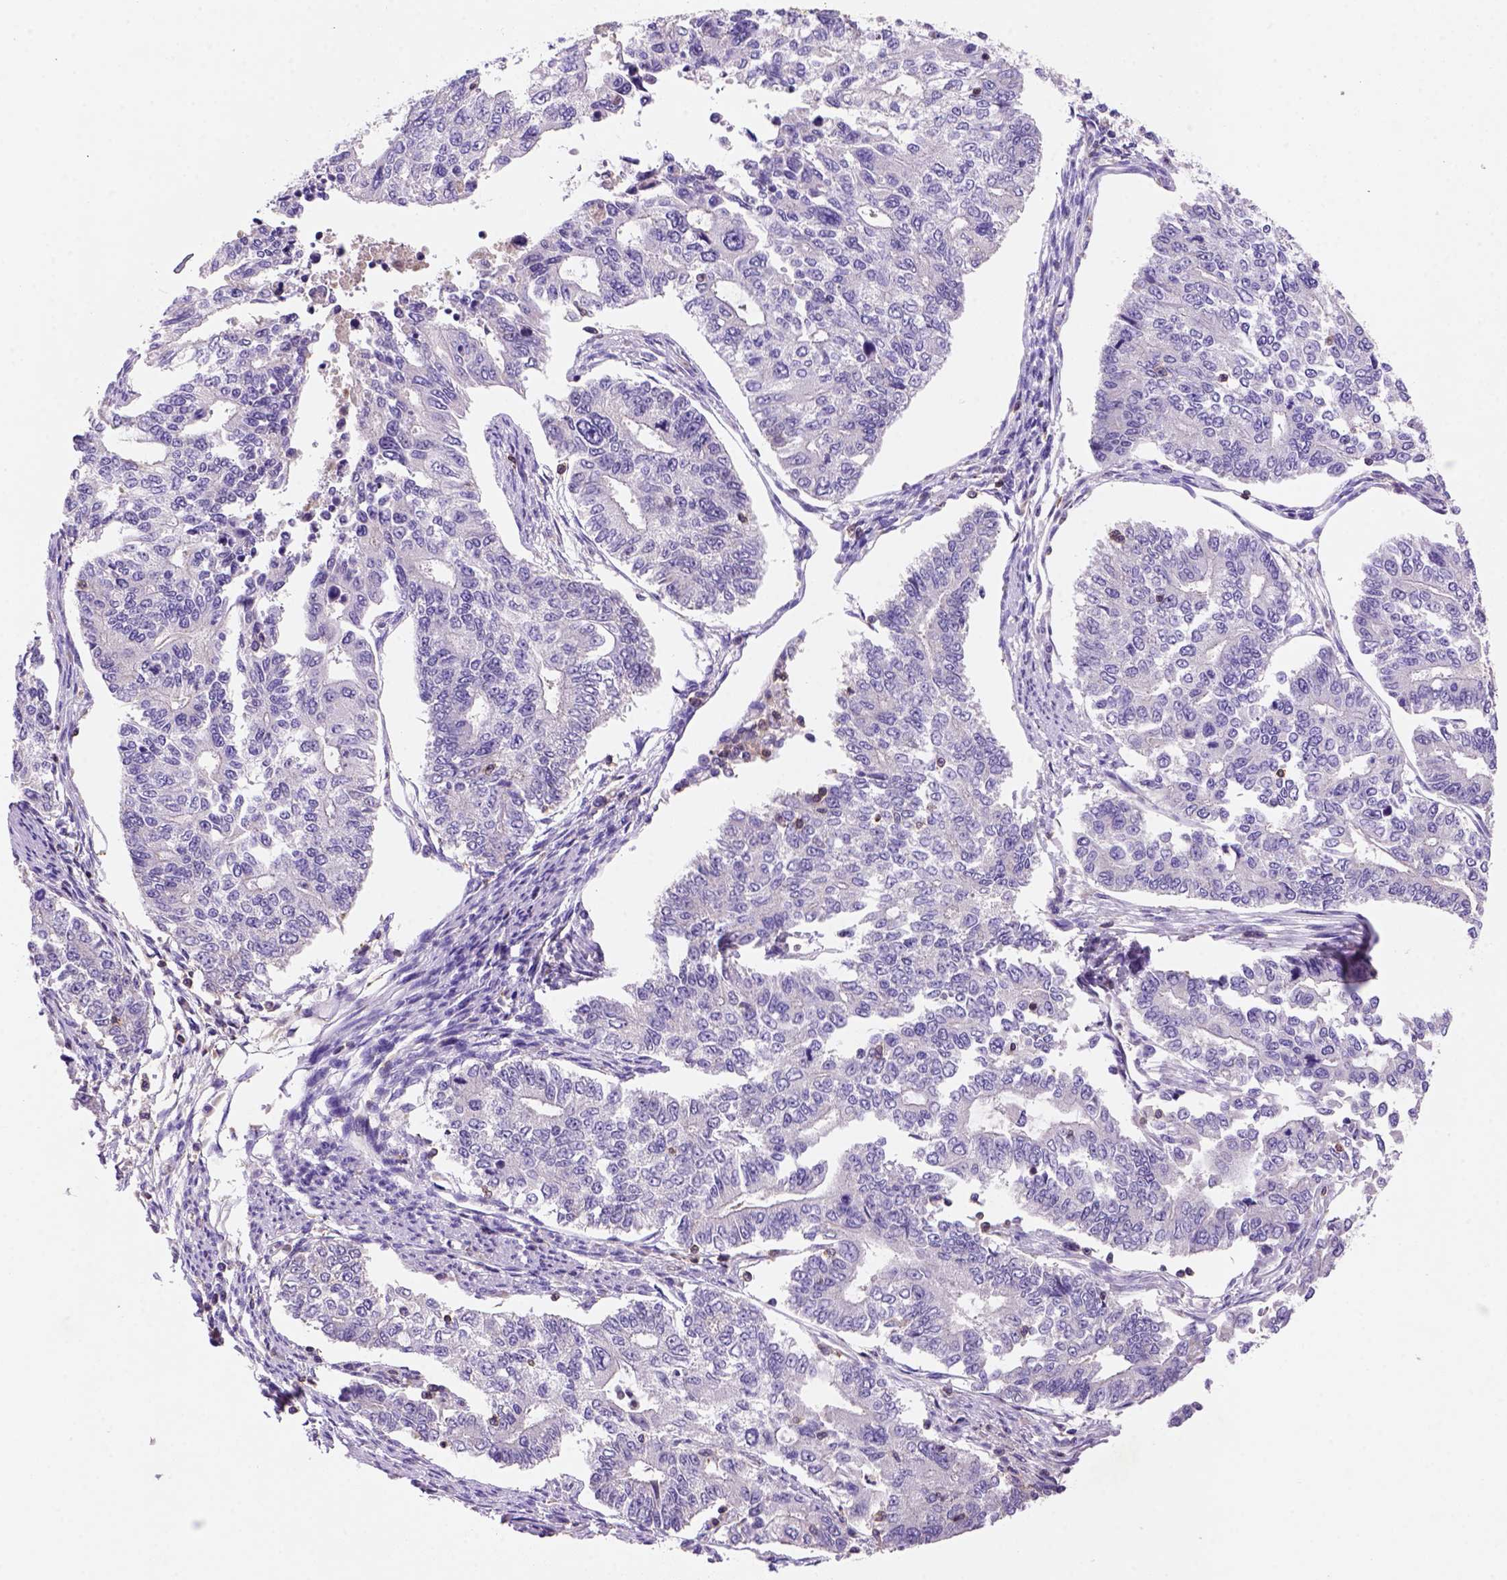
{"staining": {"intensity": "negative", "quantity": "none", "location": "none"}, "tissue": "endometrial cancer", "cell_type": "Tumor cells", "image_type": "cancer", "snomed": [{"axis": "morphology", "description": "Adenocarcinoma, NOS"}, {"axis": "topography", "description": "Uterus"}], "caption": "This is a image of immunohistochemistry staining of endometrial cancer (adenocarcinoma), which shows no positivity in tumor cells.", "gene": "INPP5D", "patient": {"sex": "female", "age": 59}}